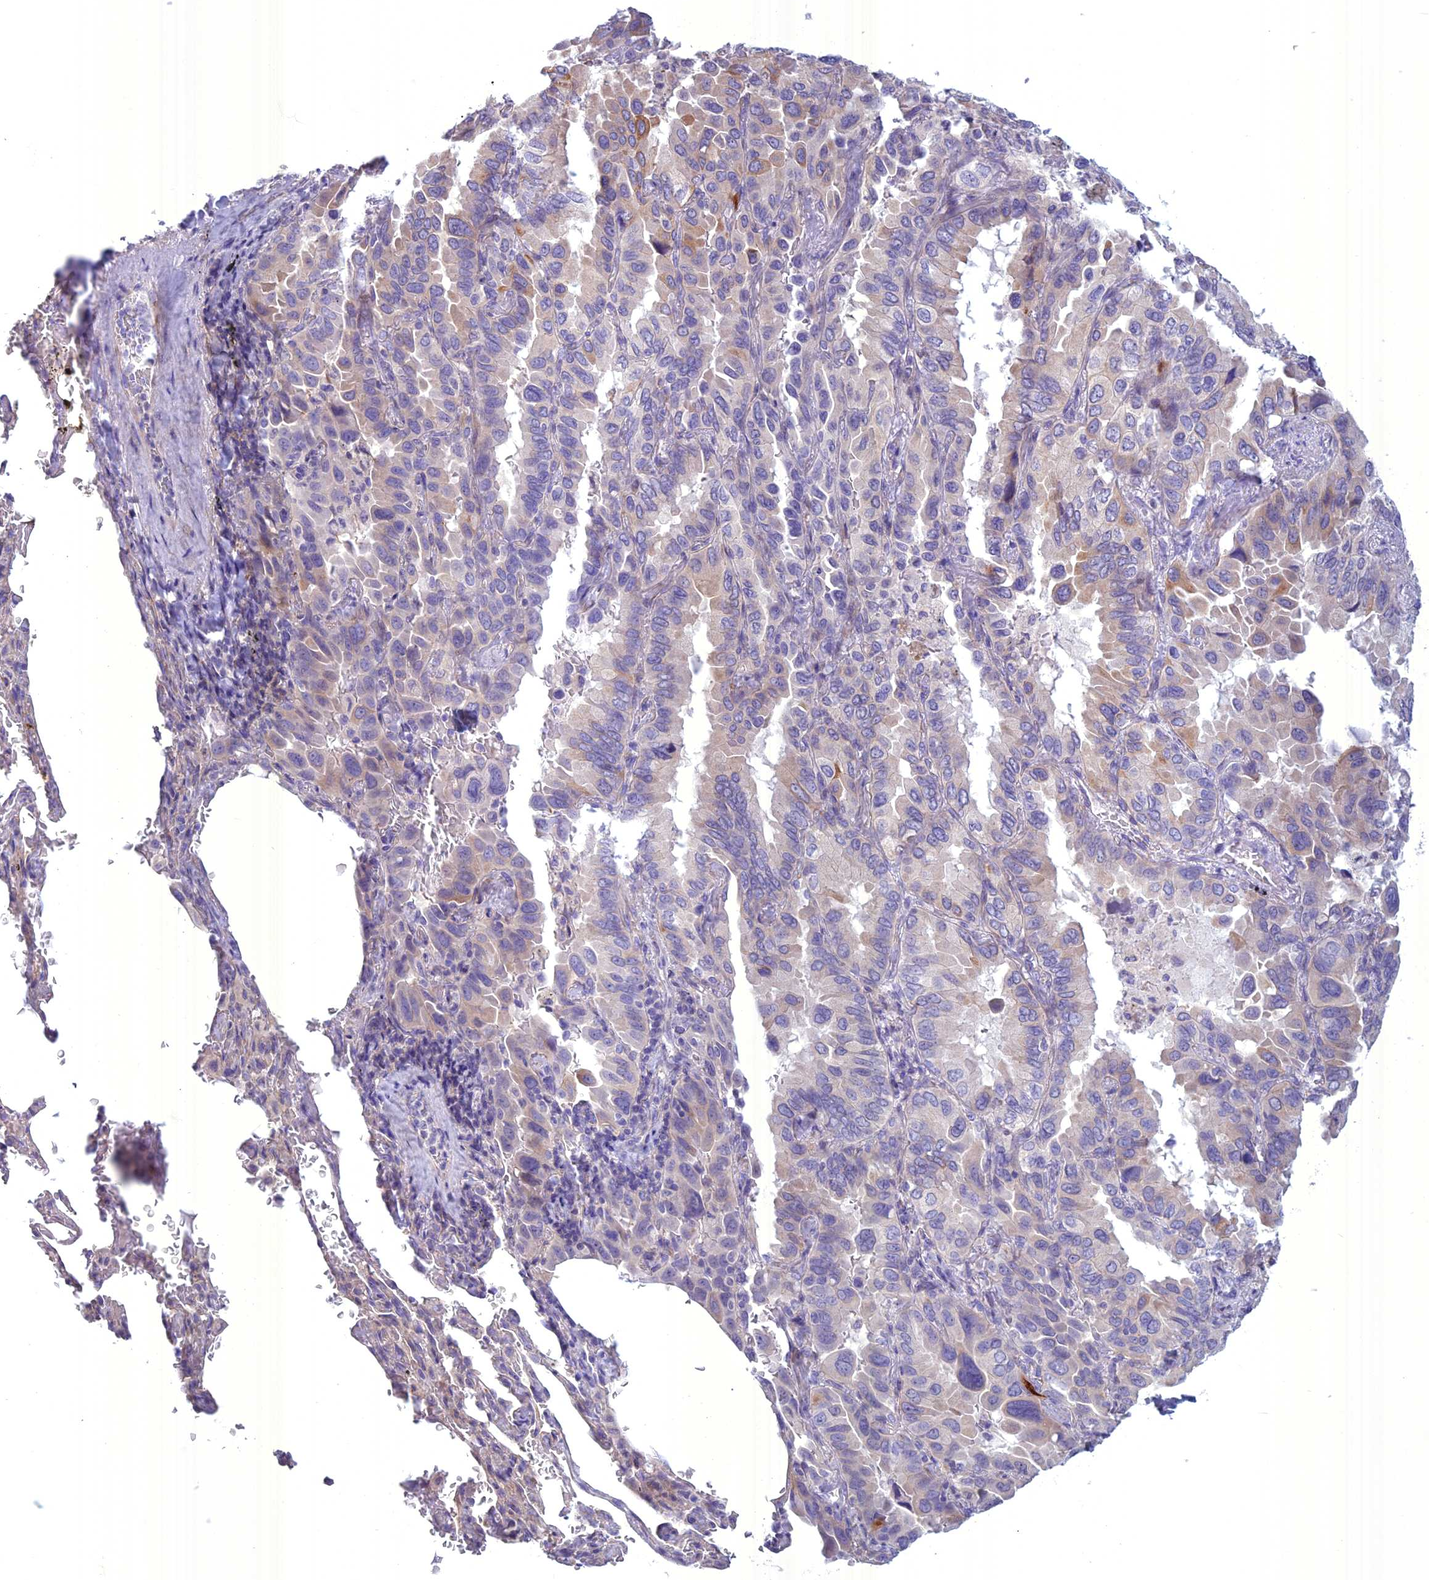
{"staining": {"intensity": "weak", "quantity": "<25%", "location": "cytoplasmic/membranous"}, "tissue": "lung cancer", "cell_type": "Tumor cells", "image_type": "cancer", "snomed": [{"axis": "morphology", "description": "Adenocarcinoma, NOS"}, {"axis": "topography", "description": "Lung"}], "caption": "The histopathology image shows no staining of tumor cells in lung cancer.", "gene": "SPHKAP", "patient": {"sex": "male", "age": 64}}